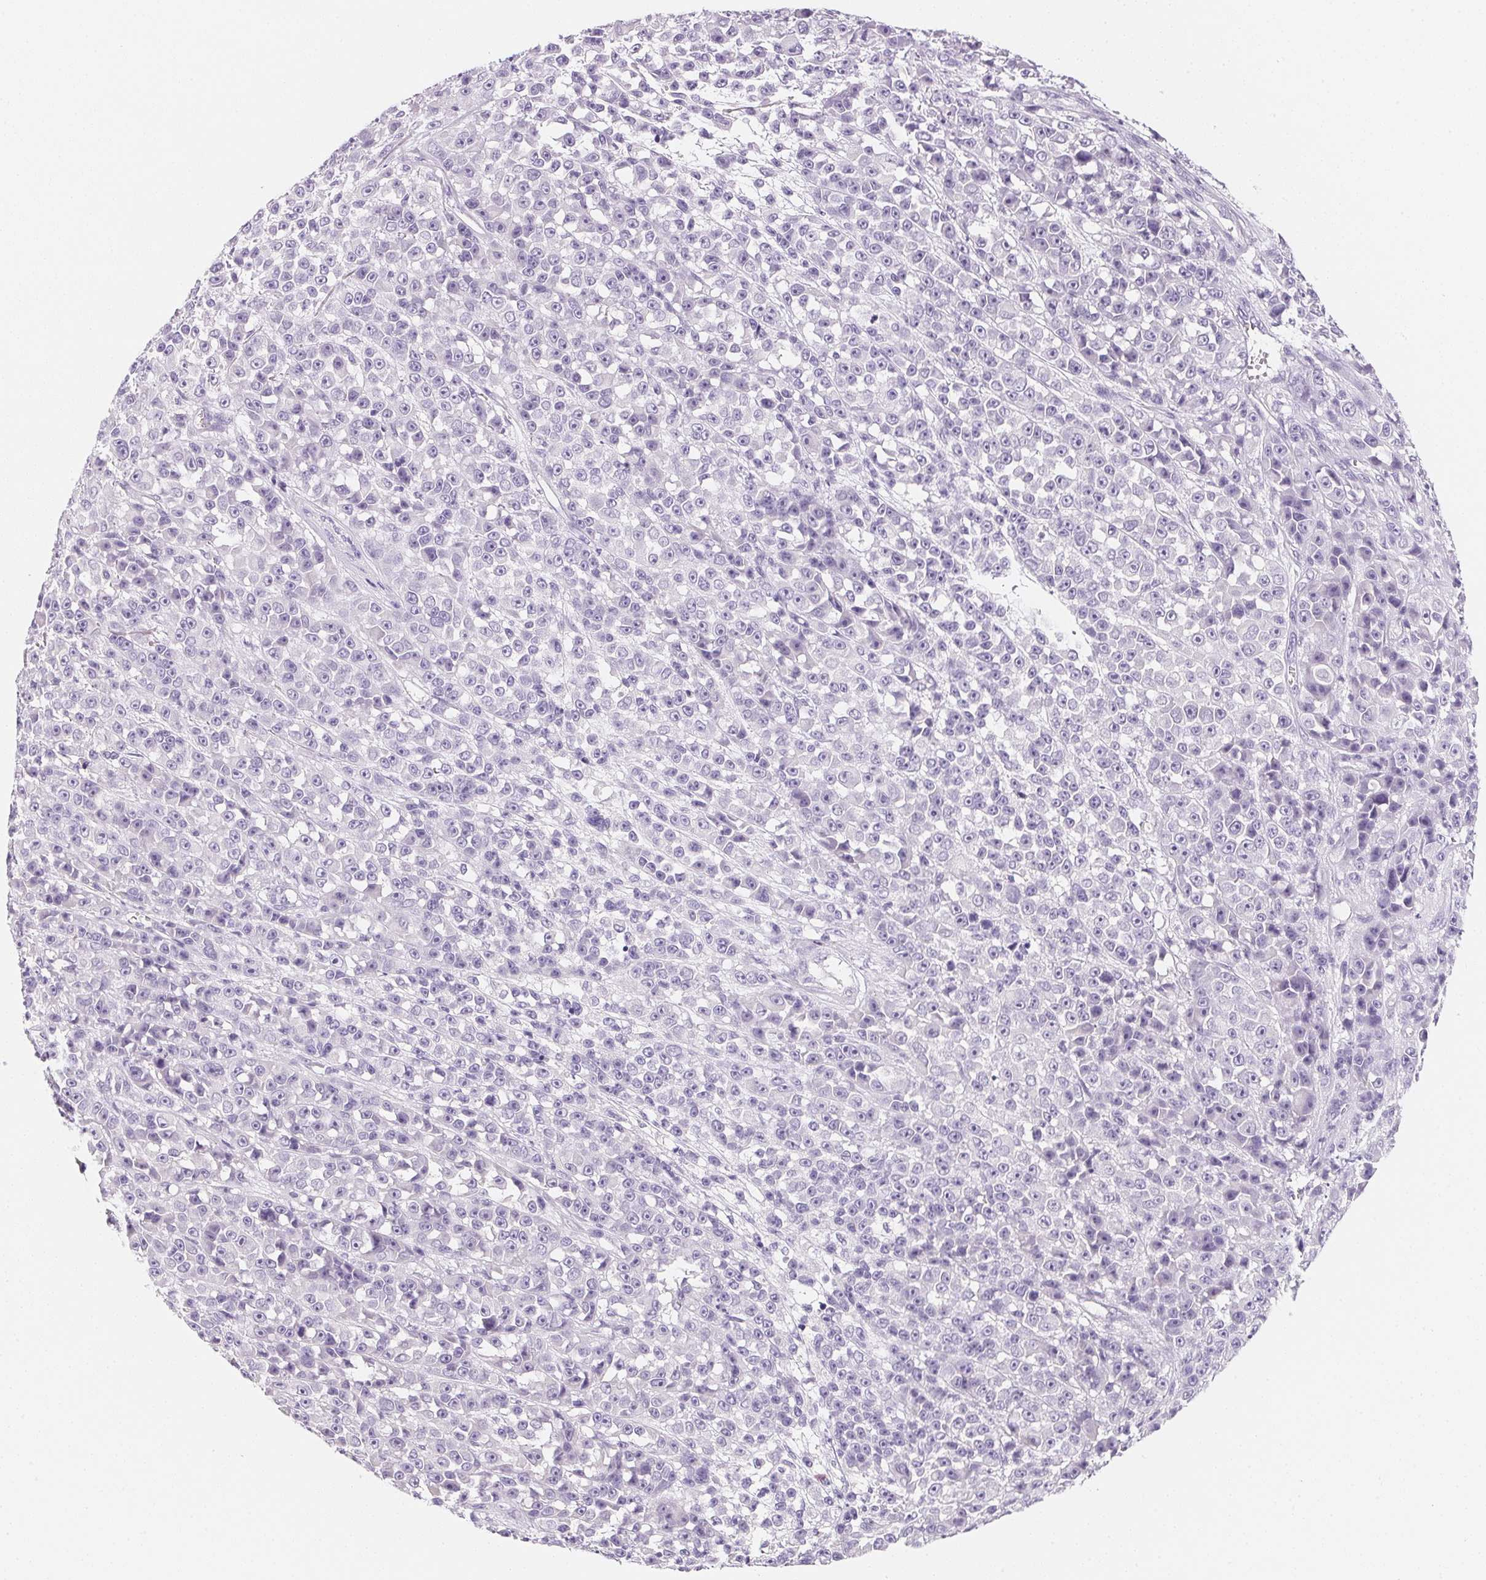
{"staining": {"intensity": "negative", "quantity": "none", "location": "none"}, "tissue": "melanoma", "cell_type": "Tumor cells", "image_type": "cancer", "snomed": [{"axis": "morphology", "description": "Malignant melanoma, NOS"}, {"axis": "topography", "description": "Skin"}, {"axis": "topography", "description": "Skin of back"}], "caption": "This is an IHC photomicrograph of malignant melanoma. There is no positivity in tumor cells.", "gene": "ACP3", "patient": {"sex": "male", "age": 91}}